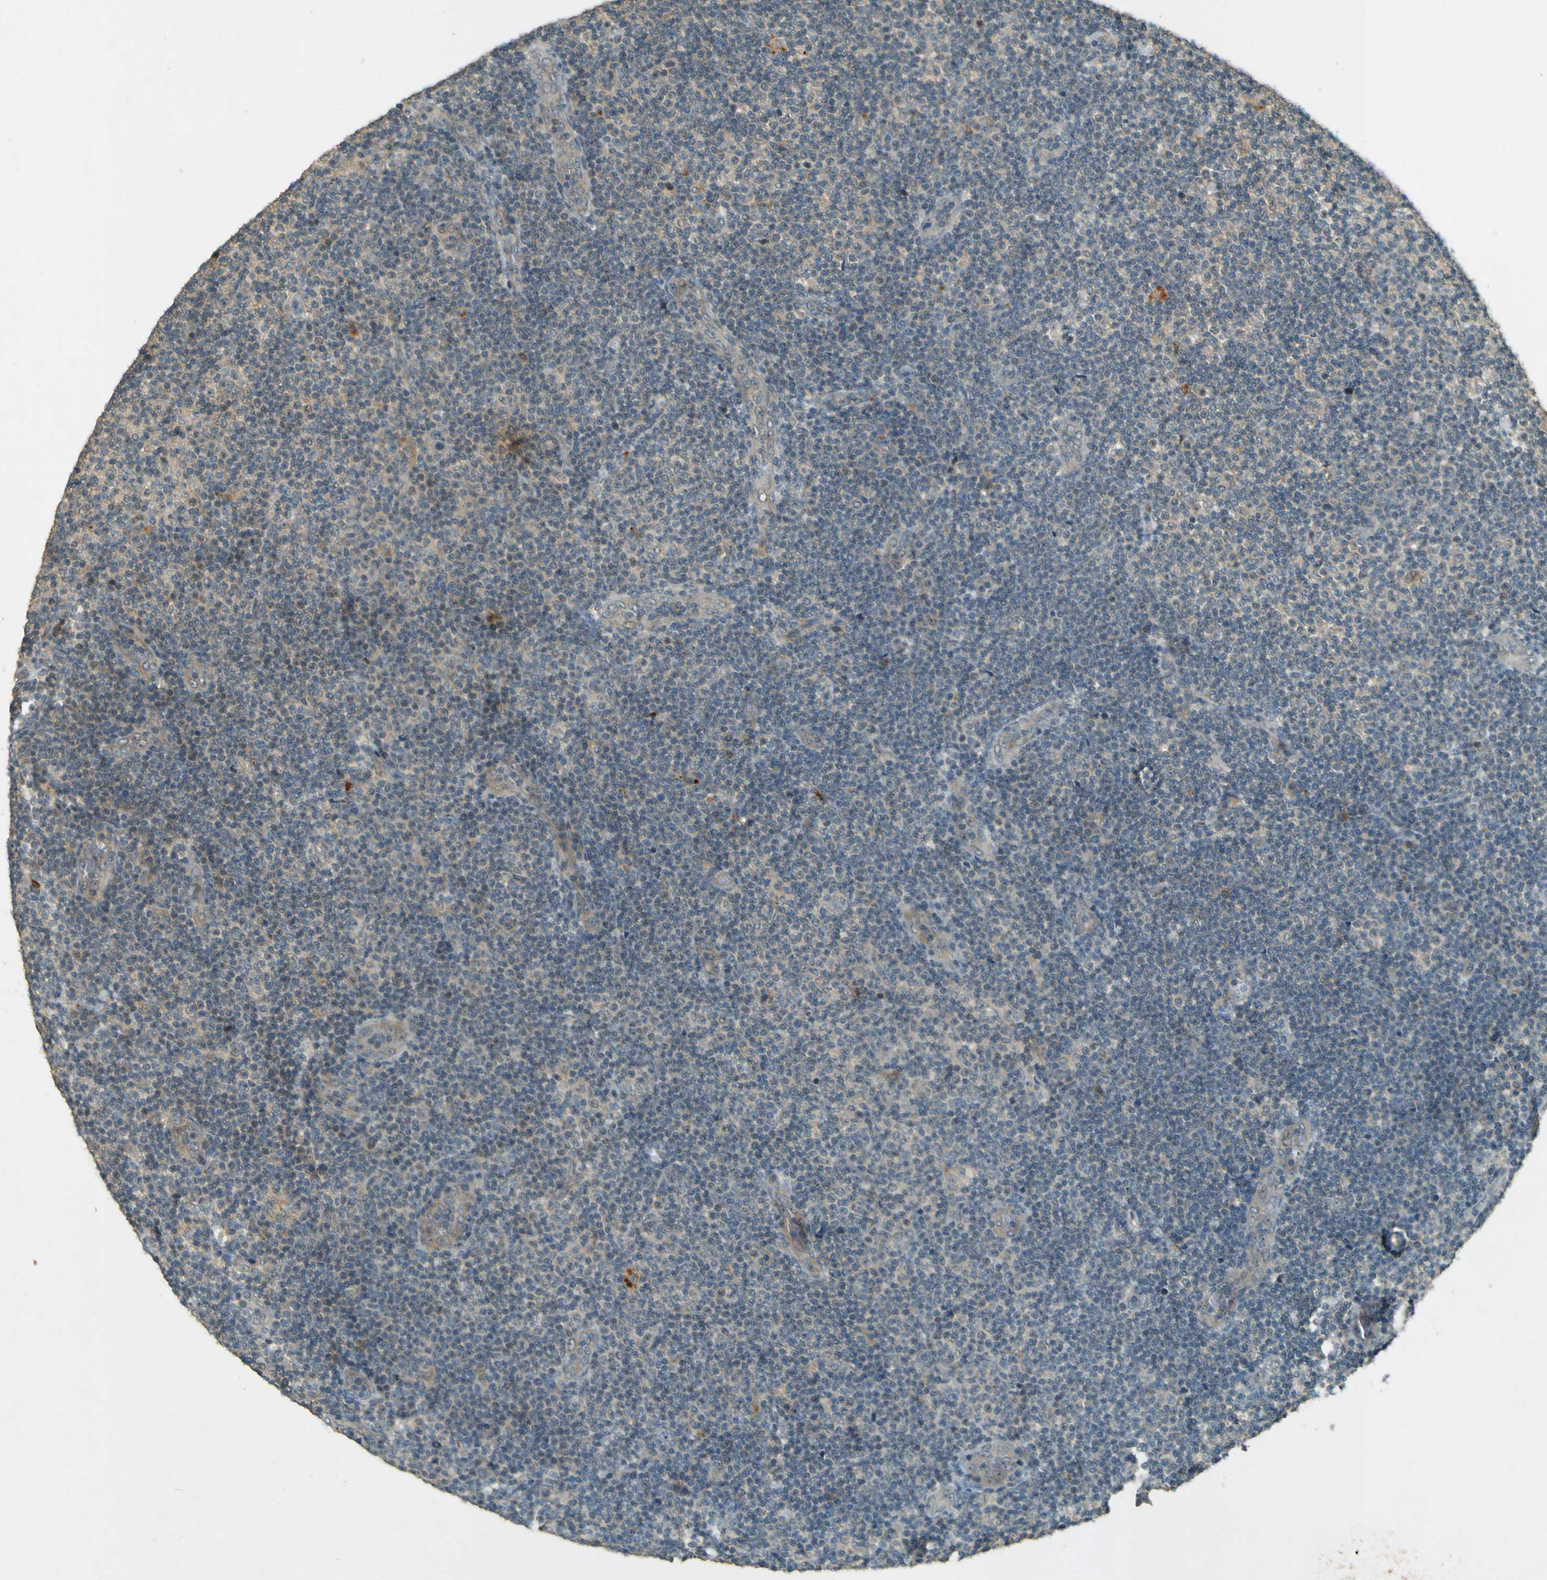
{"staining": {"intensity": "weak", "quantity": "<25%", "location": "cytoplasmic/membranous"}, "tissue": "lymphoma", "cell_type": "Tumor cells", "image_type": "cancer", "snomed": [{"axis": "morphology", "description": "Malignant lymphoma, non-Hodgkin's type, Low grade"}, {"axis": "topography", "description": "Lymph node"}], "caption": "DAB immunohistochemical staining of malignant lymphoma, non-Hodgkin's type (low-grade) displays no significant expression in tumor cells. (Immunohistochemistry (ihc), brightfield microscopy, high magnification).", "gene": "MPDZ", "patient": {"sex": "male", "age": 83}}